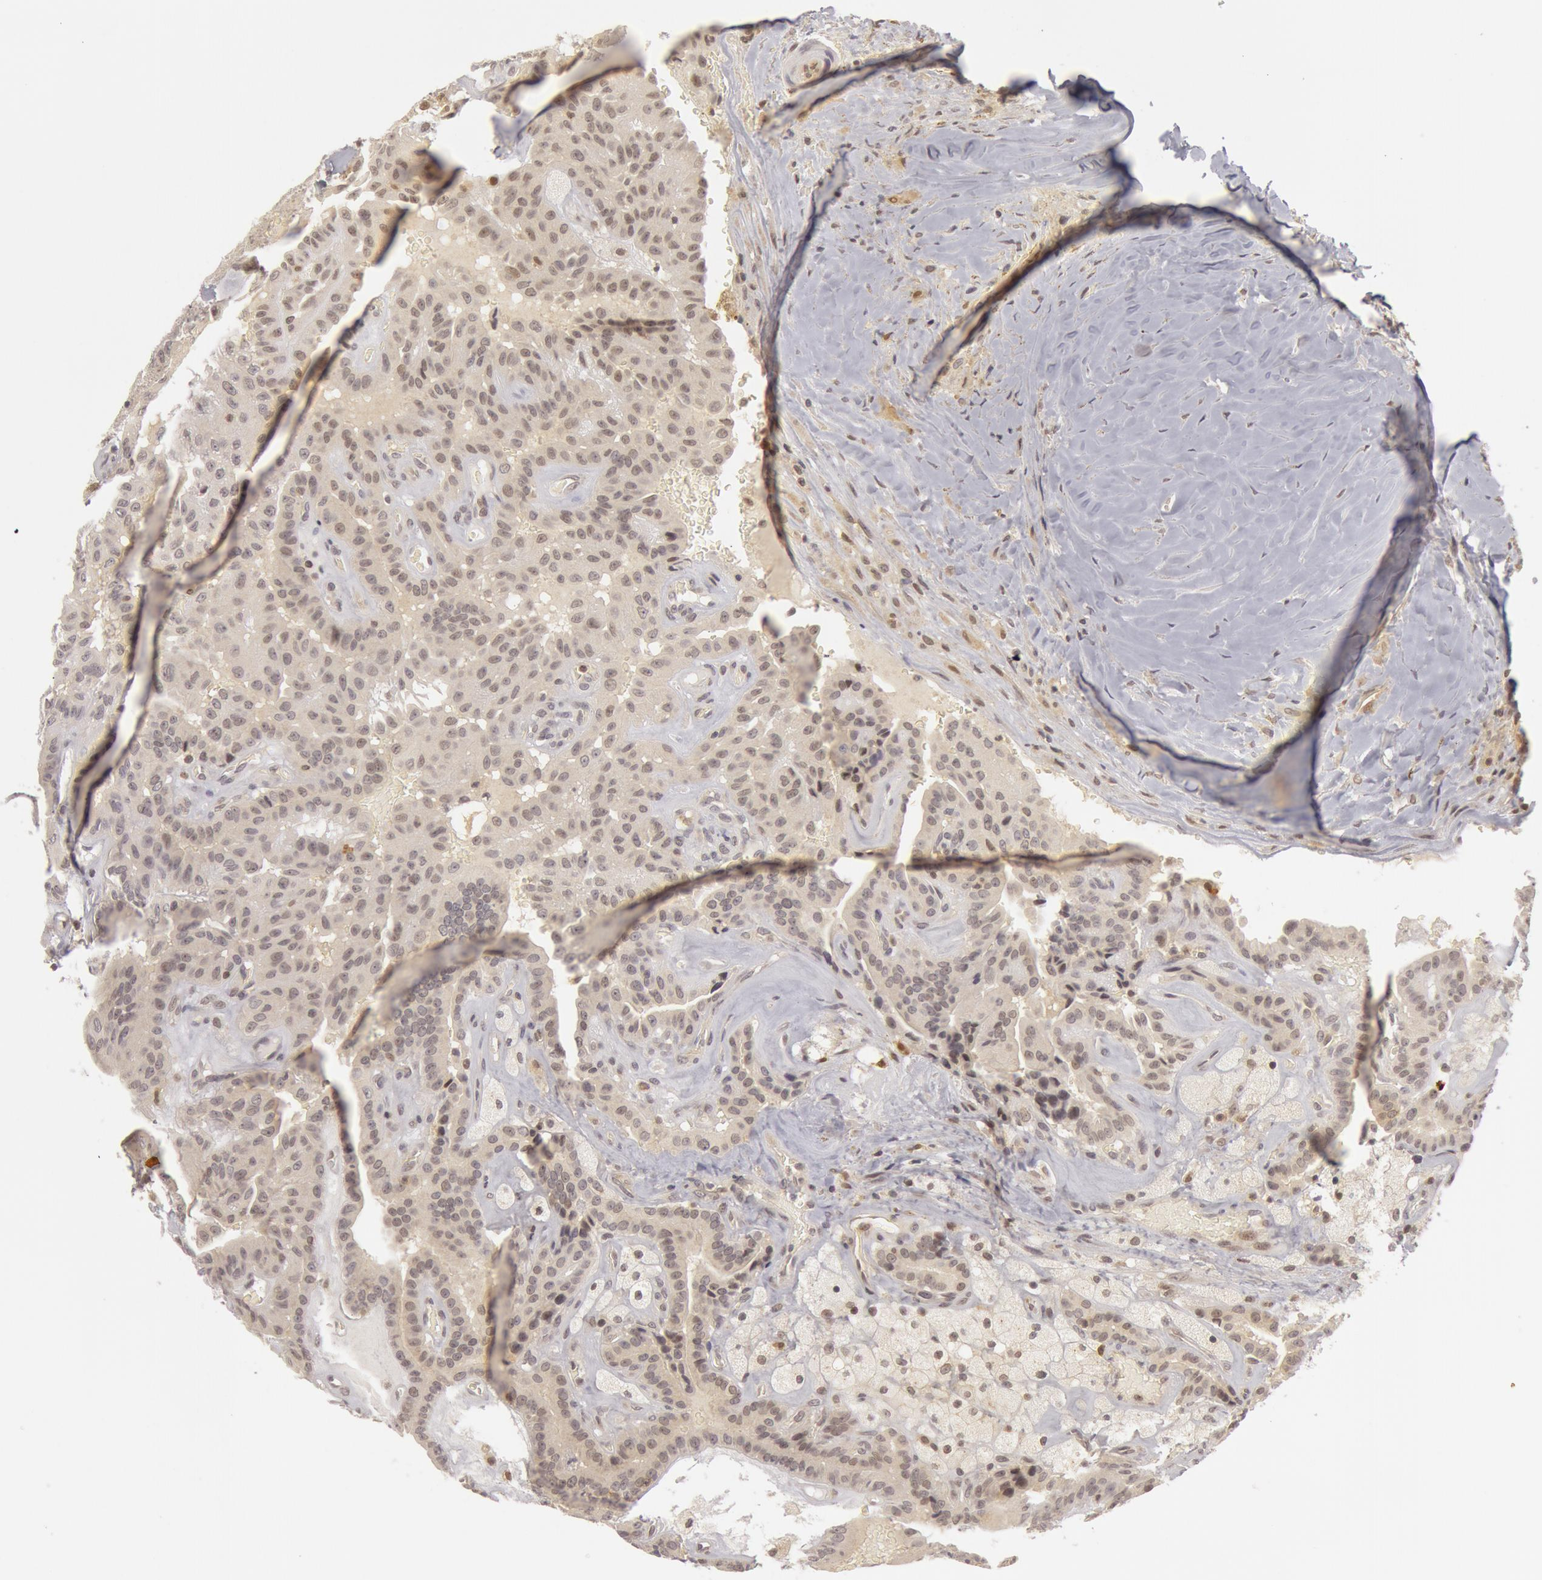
{"staining": {"intensity": "negative", "quantity": "none", "location": "none"}, "tissue": "thyroid cancer", "cell_type": "Tumor cells", "image_type": "cancer", "snomed": [{"axis": "morphology", "description": "Papillary adenocarcinoma, NOS"}, {"axis": "topography", "description": "Thyroid gland"}], "caption": "This image is of papillary adenocarcinoma (thyroid) stained with immunohistochemistry to label a protein in brown with the nuclei are counter-stained blue. There is no staining in tumor cells.", "gene": "OASL", "patient": {"sex": "male", "age": 87}}